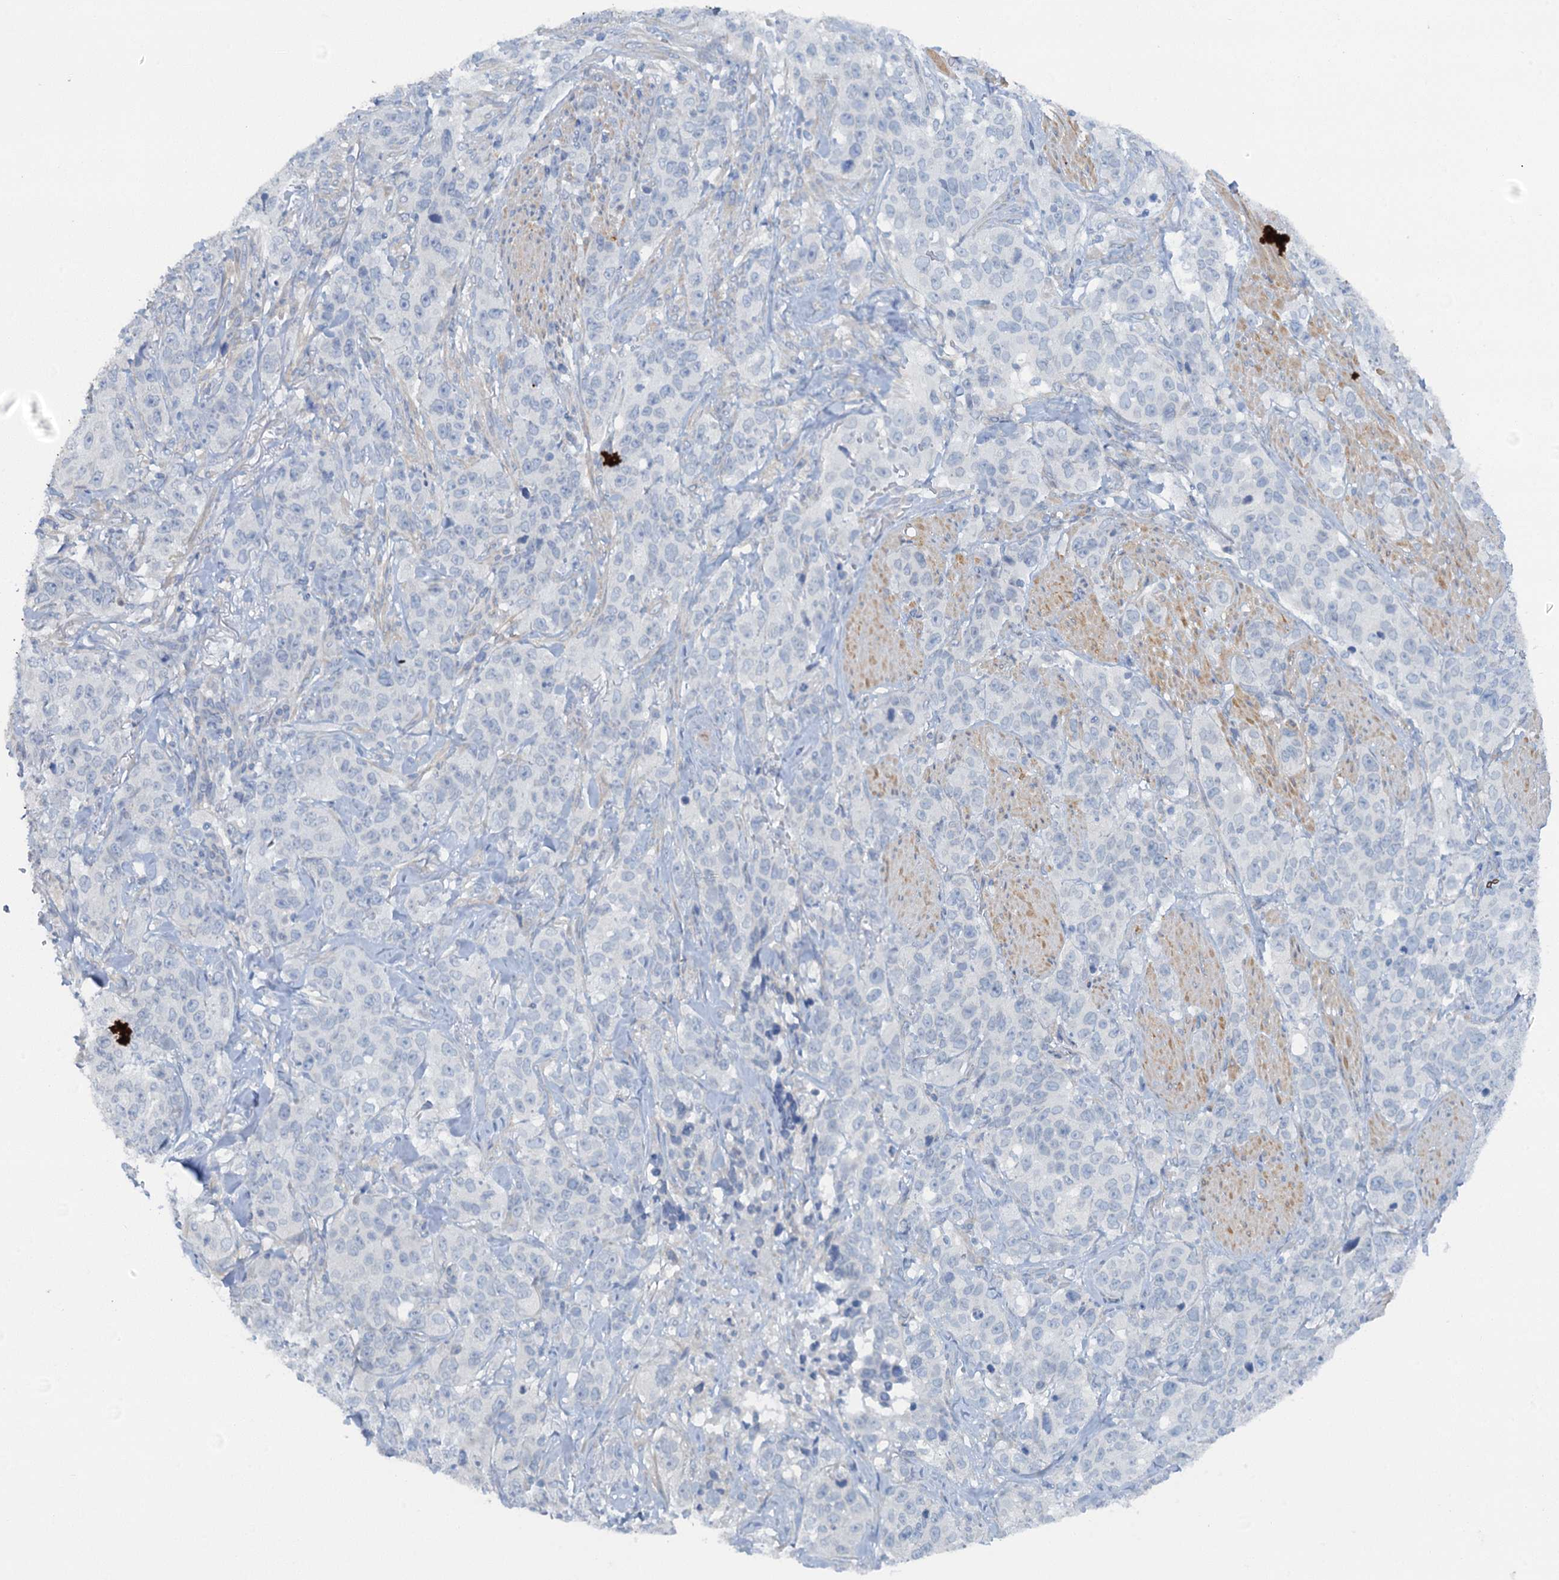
{"staining": {"intensity": "negative", "quantity": "none", "location": "none"}, "tissue": "stomach cancer", "cell_type": "Tumor cells", "image_type": "cancer", "snomed": [{"axis": "morphology", "description": "Adenocarcinoma, NOS"}, {"axis": "topography", "description": "Stomach"}], "caption": "DAB immunohistochemical staining of stomach cancer demonstrates no significant expression in tumor cells.", "gene": "POGLUT3", "patient": {"sex": "male", "age": 48}}